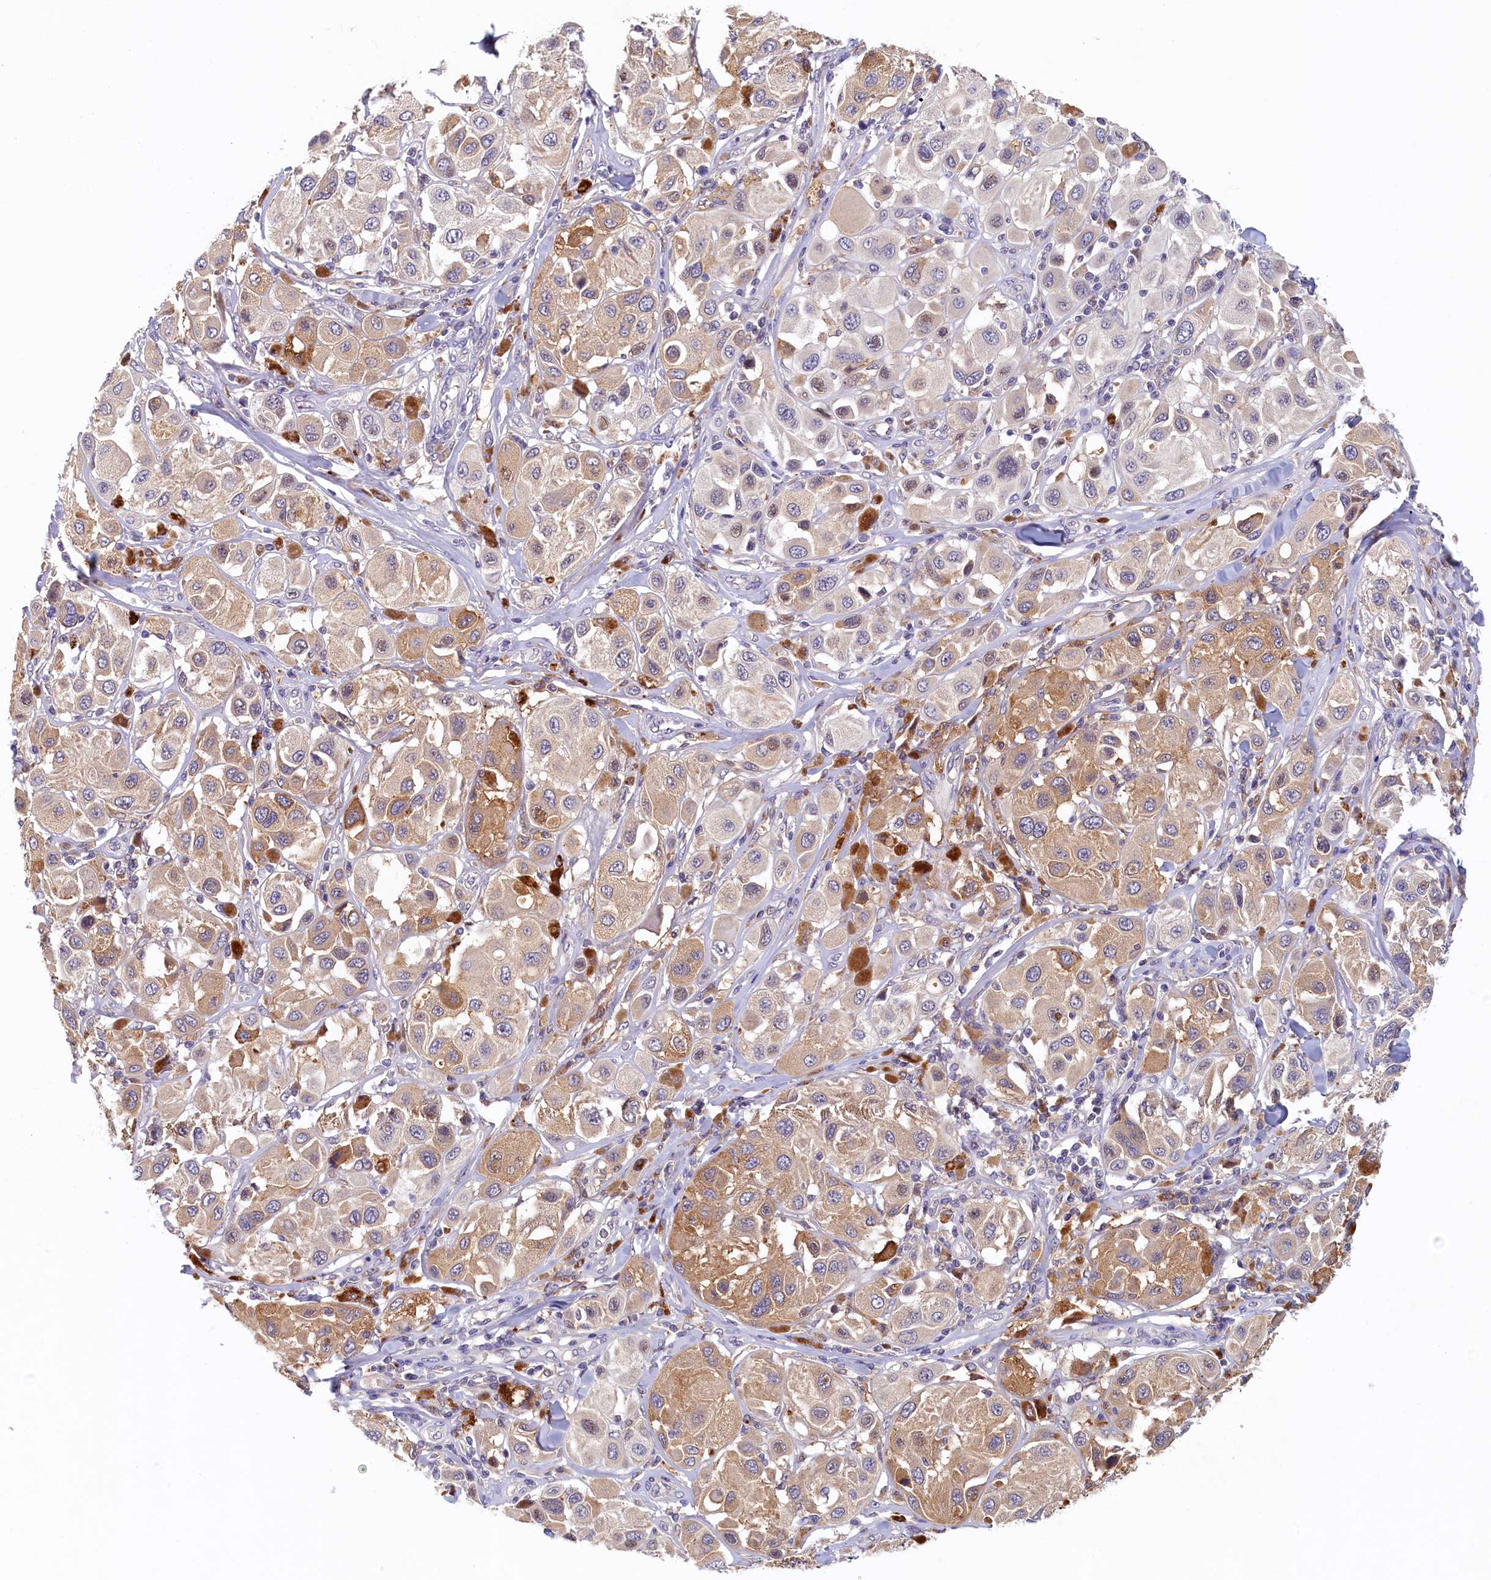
{"staining": {"intensity": "moderate", "quantity": "<25%", "location": "cytoplasmic/membranous"}, "tissue": "melanoma", "cell_type": "Tumor cells", "image_type": "cancer", "snomed": [{"axis": "morphology", "description": "Malignant melanoma, Metastatic site"}, {"axis": "topography", "description": "Skin"}], "caption": "IHC image of neoplastic tissue: melanoma stained using immunohistochemistry displays low levels of moderate protein expression localized specifically in the cytoplasmic/membranous of tumor cells, appearing as a cytoplasmic/membranous brown color.", "gene": "NUBP2", "patient": {"sex": "male", "age": 41}}